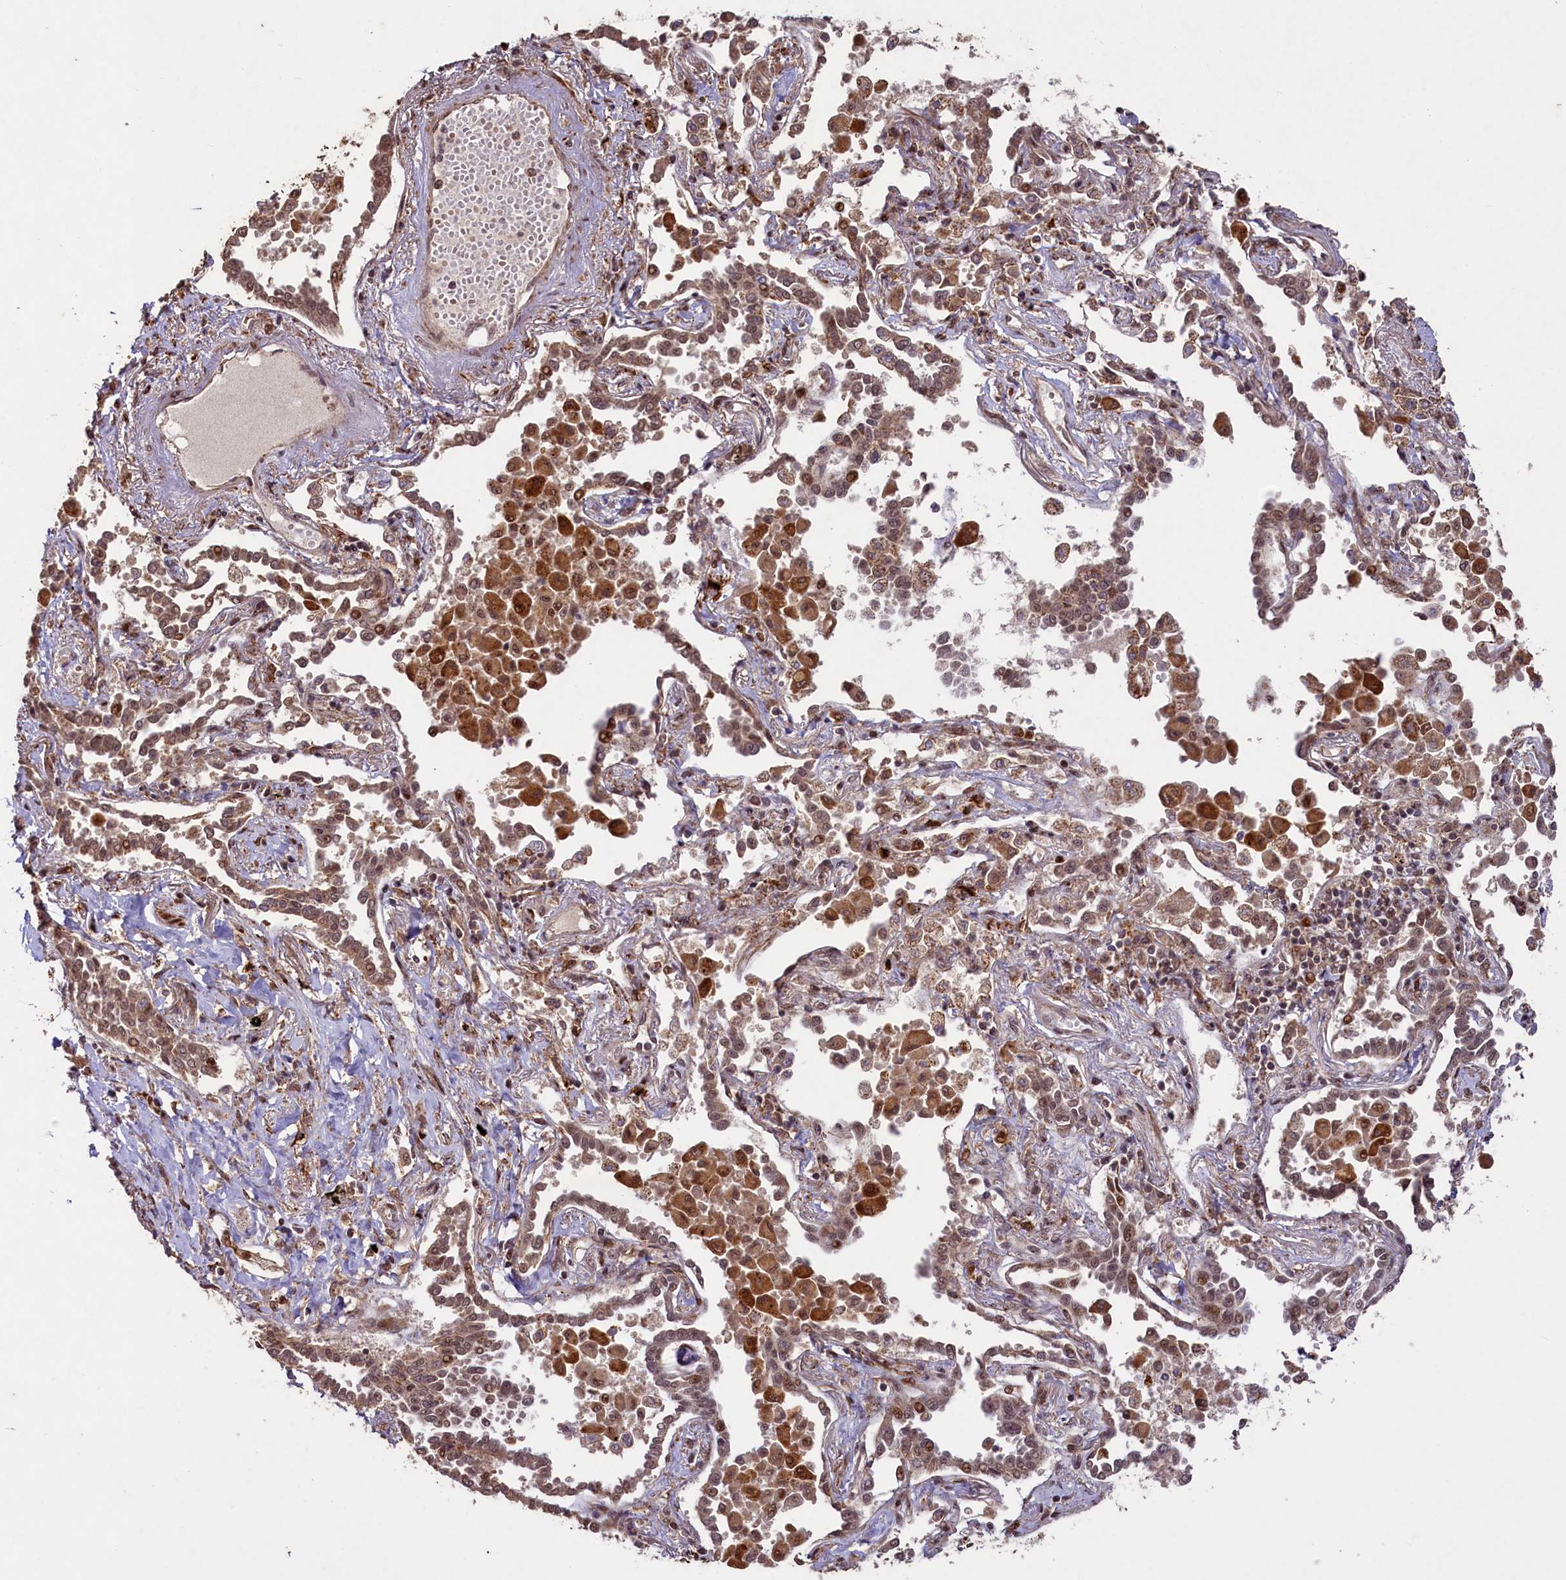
{"staining": {"intensity": "moderate", "quantity": ">75%", "location": "cytoplasmic/membranous,nuclear"}, "tissue": "lung cancer", "cell_type": "Tumor cells", "image_type": "cancer", "snomed": [{"axis": "morphology", "description": "Adenocarcinoma, NOS"}, {"axis": "topography", "description": "Lung"}], "caption": "Immunohistochemical staining of human lung adenocarcinoma demonstrates moderate cytoplasmic/membranous and nuclear protein expression in about >75% of tumor cells.", "gene": "SHPRH", "patient": {"sex": "male", "age": 67}}